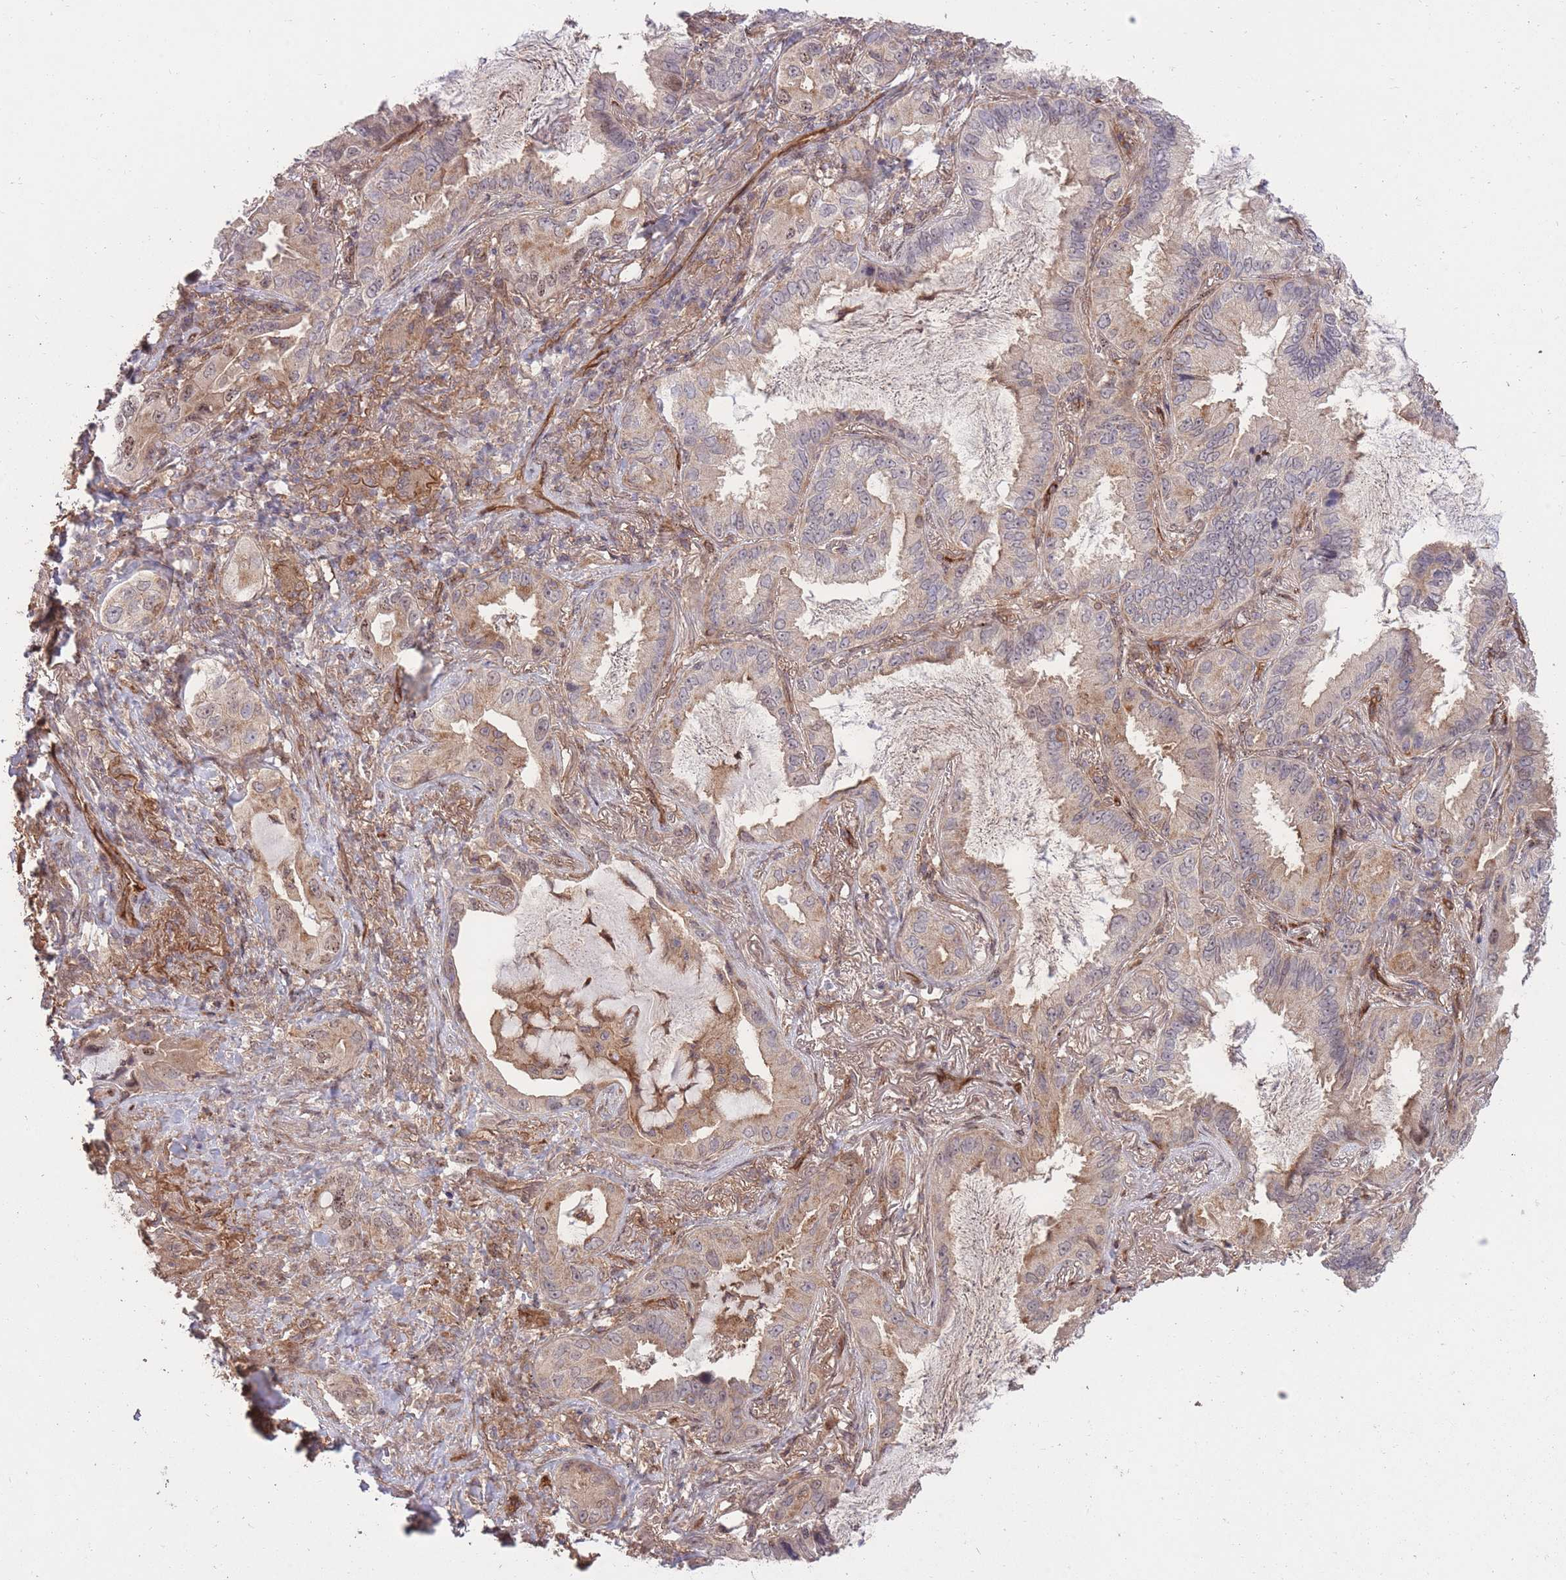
{"staining": {"intensity": "weak", "quantity": "<25%", "location": "cytoplasmic/membranous"}, "tissue": "lung cancer", "cell_type": "Tumor cells", "image_type": "cancer", "snomed": [{"axis": "morphology", "description": "Adenocarcinoma, NOS"}, {"axis": "topography", "description": "Lung"}], "caption": "Immunohistochemical staining of human lung cancer demonstrates no significant positivity in tumor cells.", "gene": "PLD1", "patient": {"sex": "female", "age": 69}}